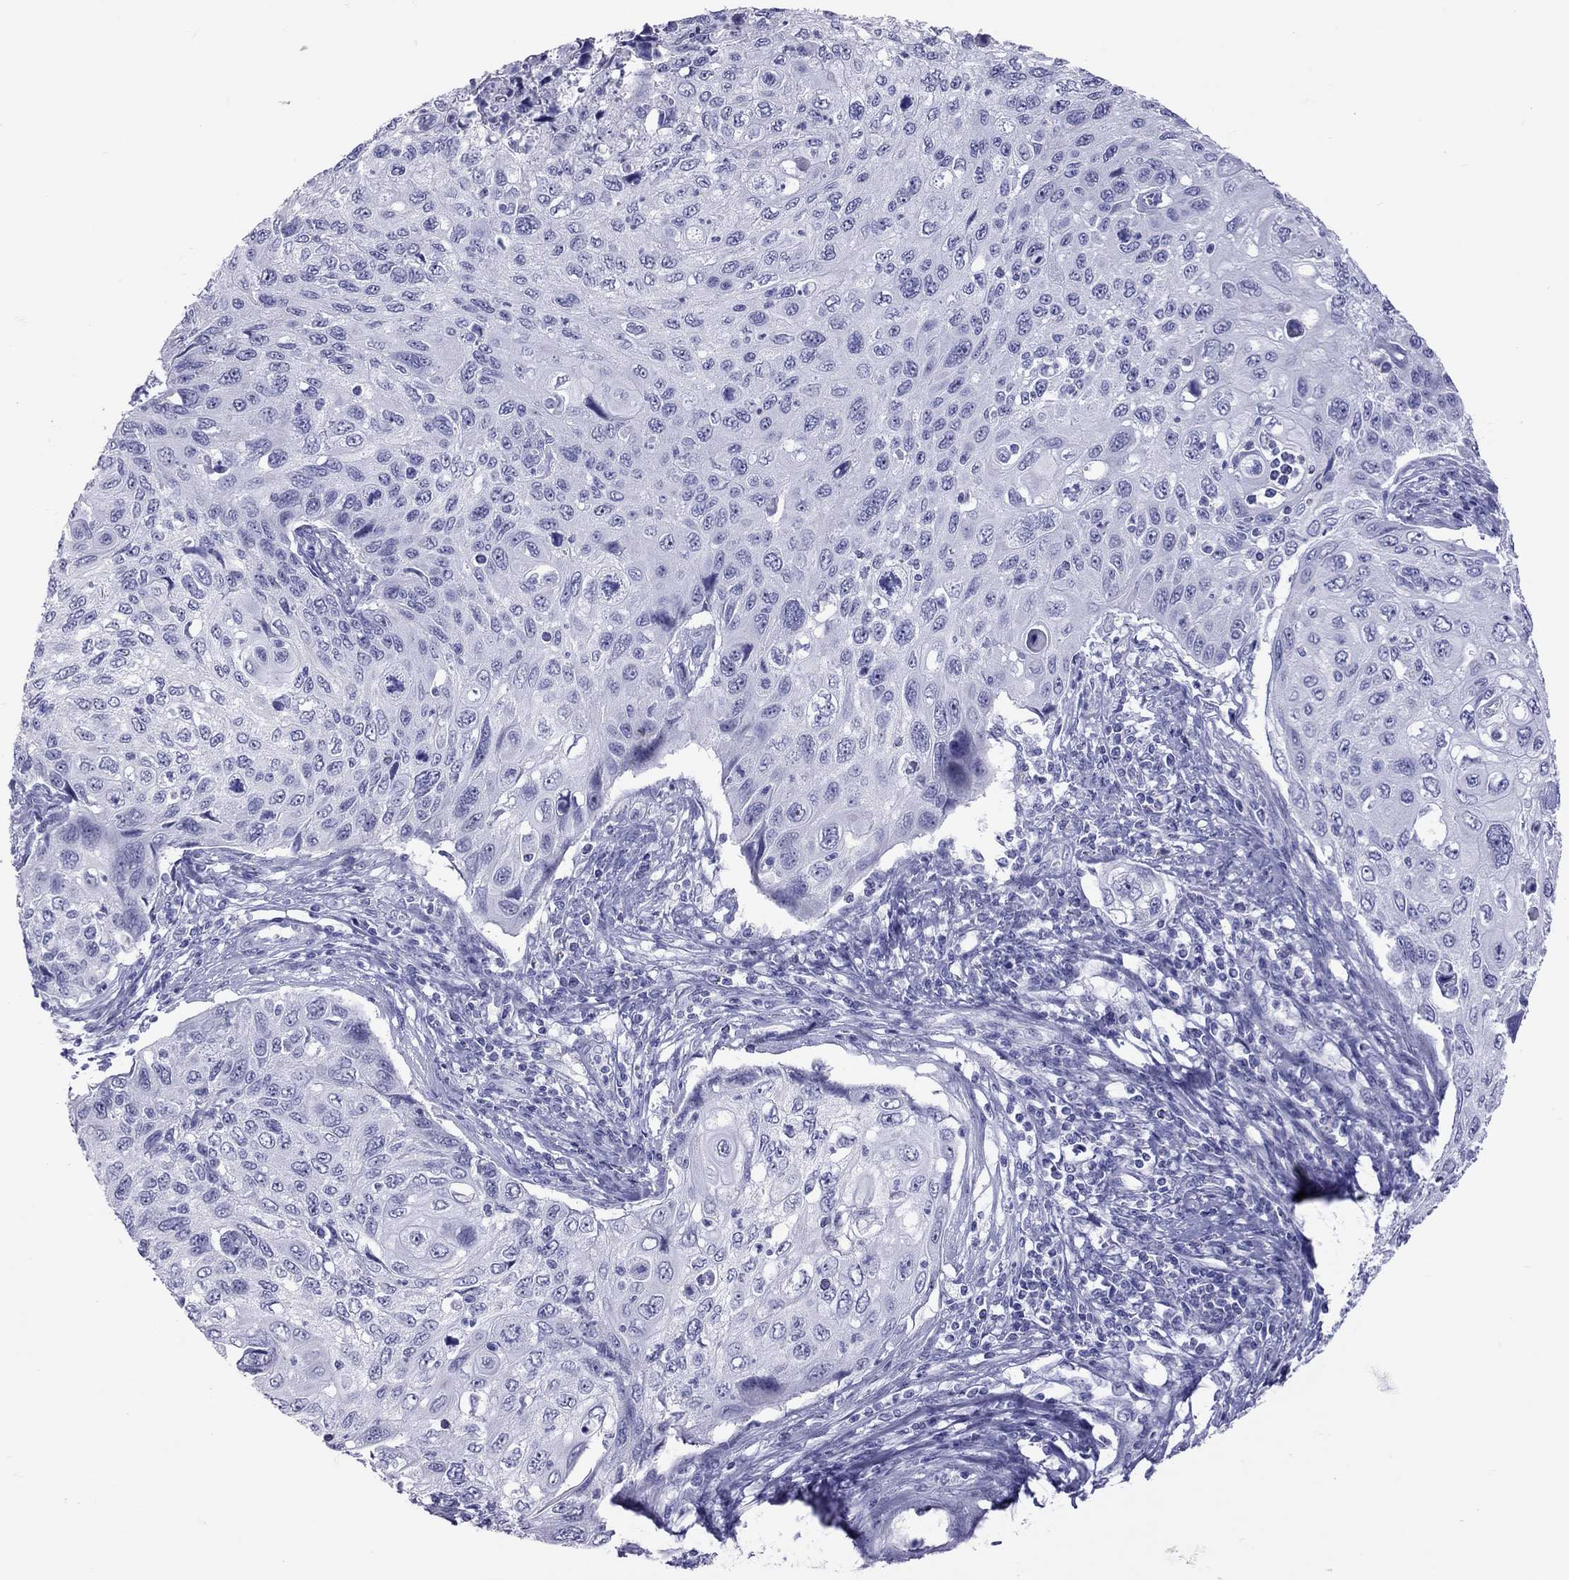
{"staining": {"intensity": "negative", "quantity": "none", "location": "none"}, "tissue": "cervical cancer", "cell_type": "Tumor cells", "image_type": "cancer", "snomed": [{"axis": "morphology", "description": "Squamous cell carcinoma, NOS"}, {"axis": "topography", "description": "Cervix"}], "caption": "Cervical squamous cell carcinoma was stained to show a protein in brown. There is no significant expression in tumor cells.", "gene": "STAG3", "patient": {"sex": "female", "age": 70}}